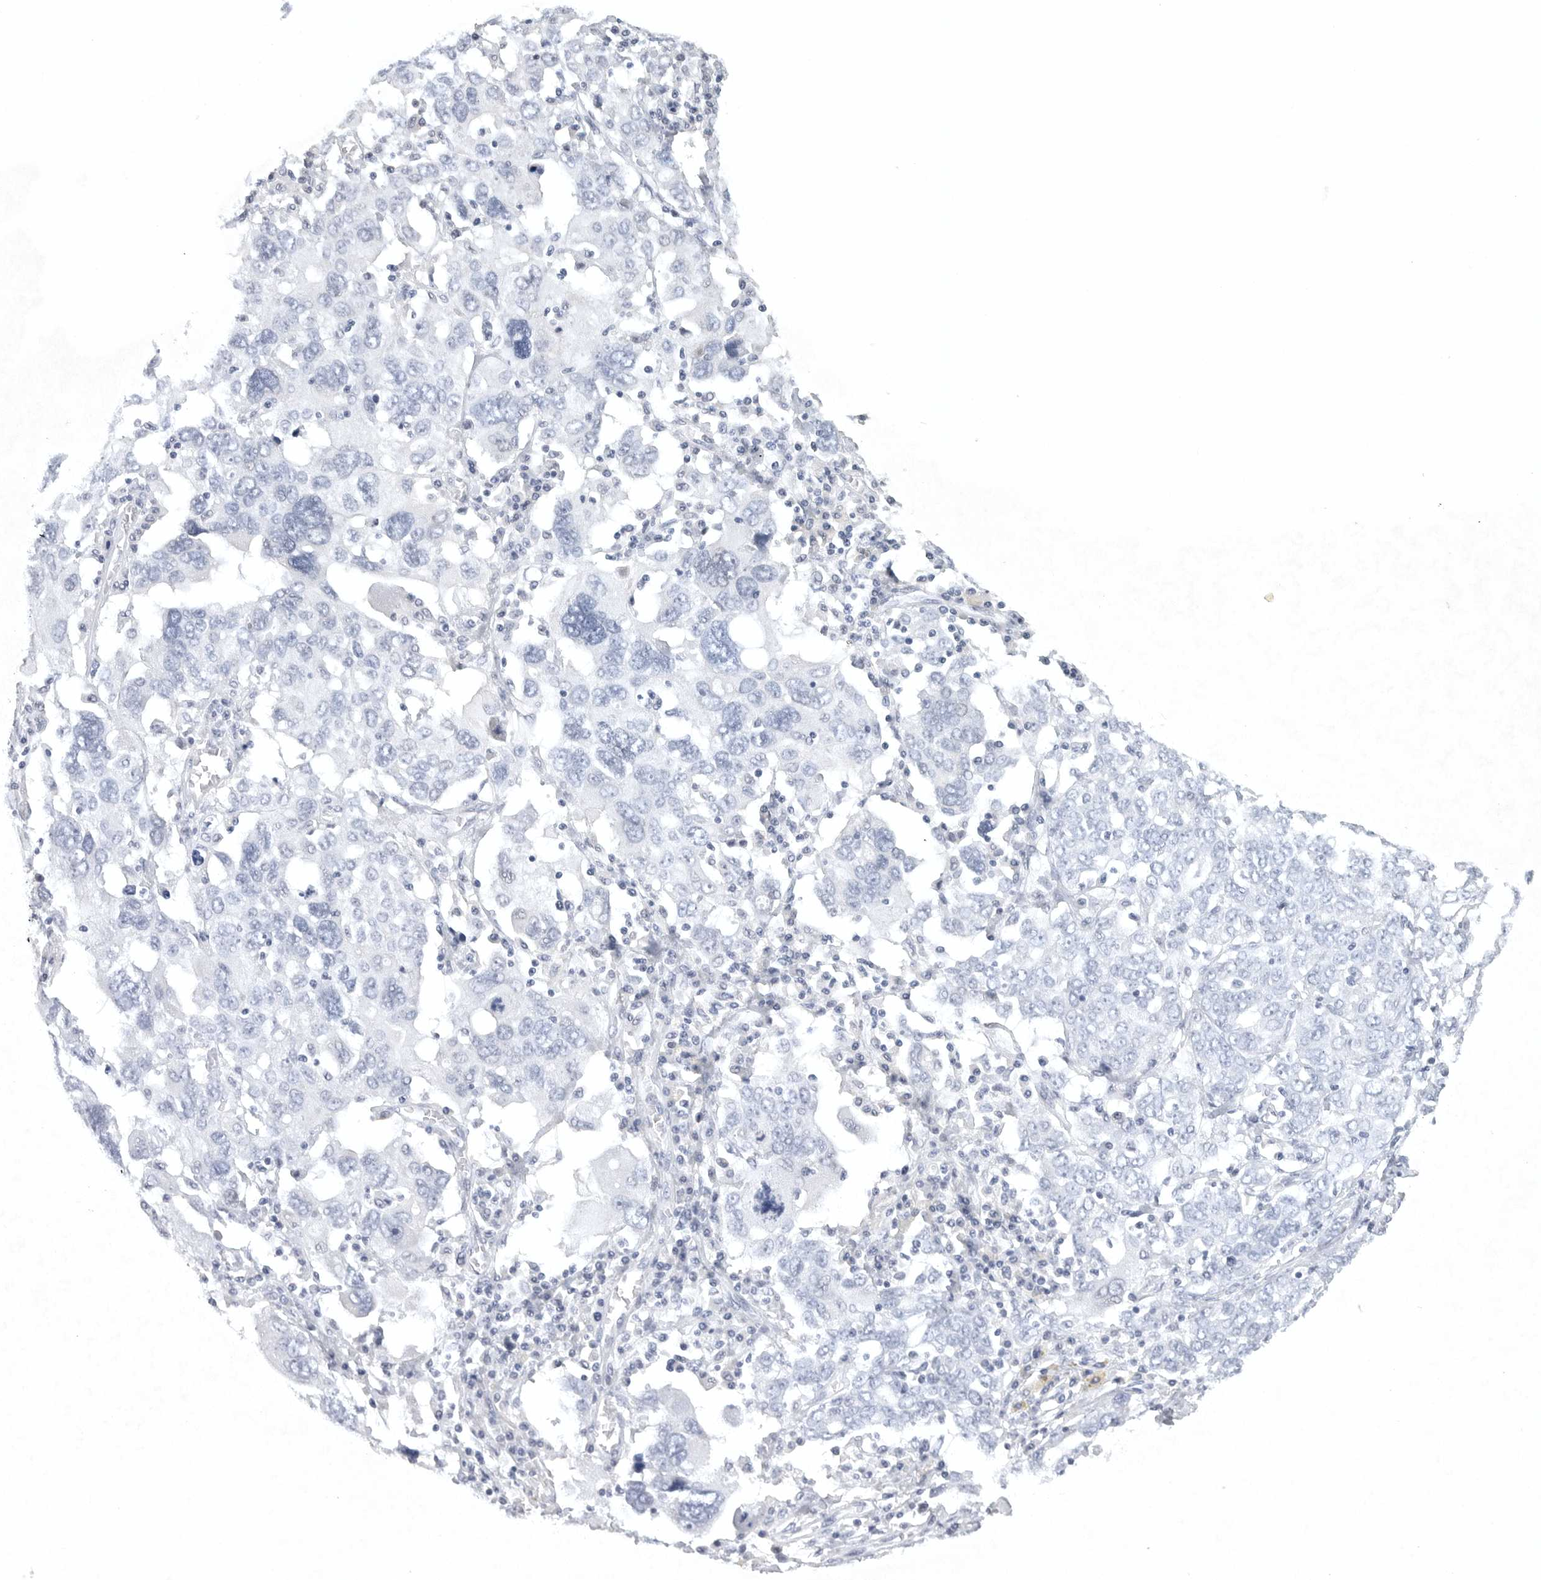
{"staining": {"intensity": "negative", "quantity": "none", "location": "none"}, "tissue": "ovarian cancer", "cell_type": "Tumor cells", "image_type": "cancer", "snomed": [{"axis": "morphology", "description": "Carcinoma, endometroid"}, {"axis": "topography", "description": "Ovary"}], "caption": "Immunohistochemical staining of ovarian endometroid carcinoma exhibits no significant expression in tumor cells.", "gene": "TNR", "patient": {"sex": "female", "age": 62}}